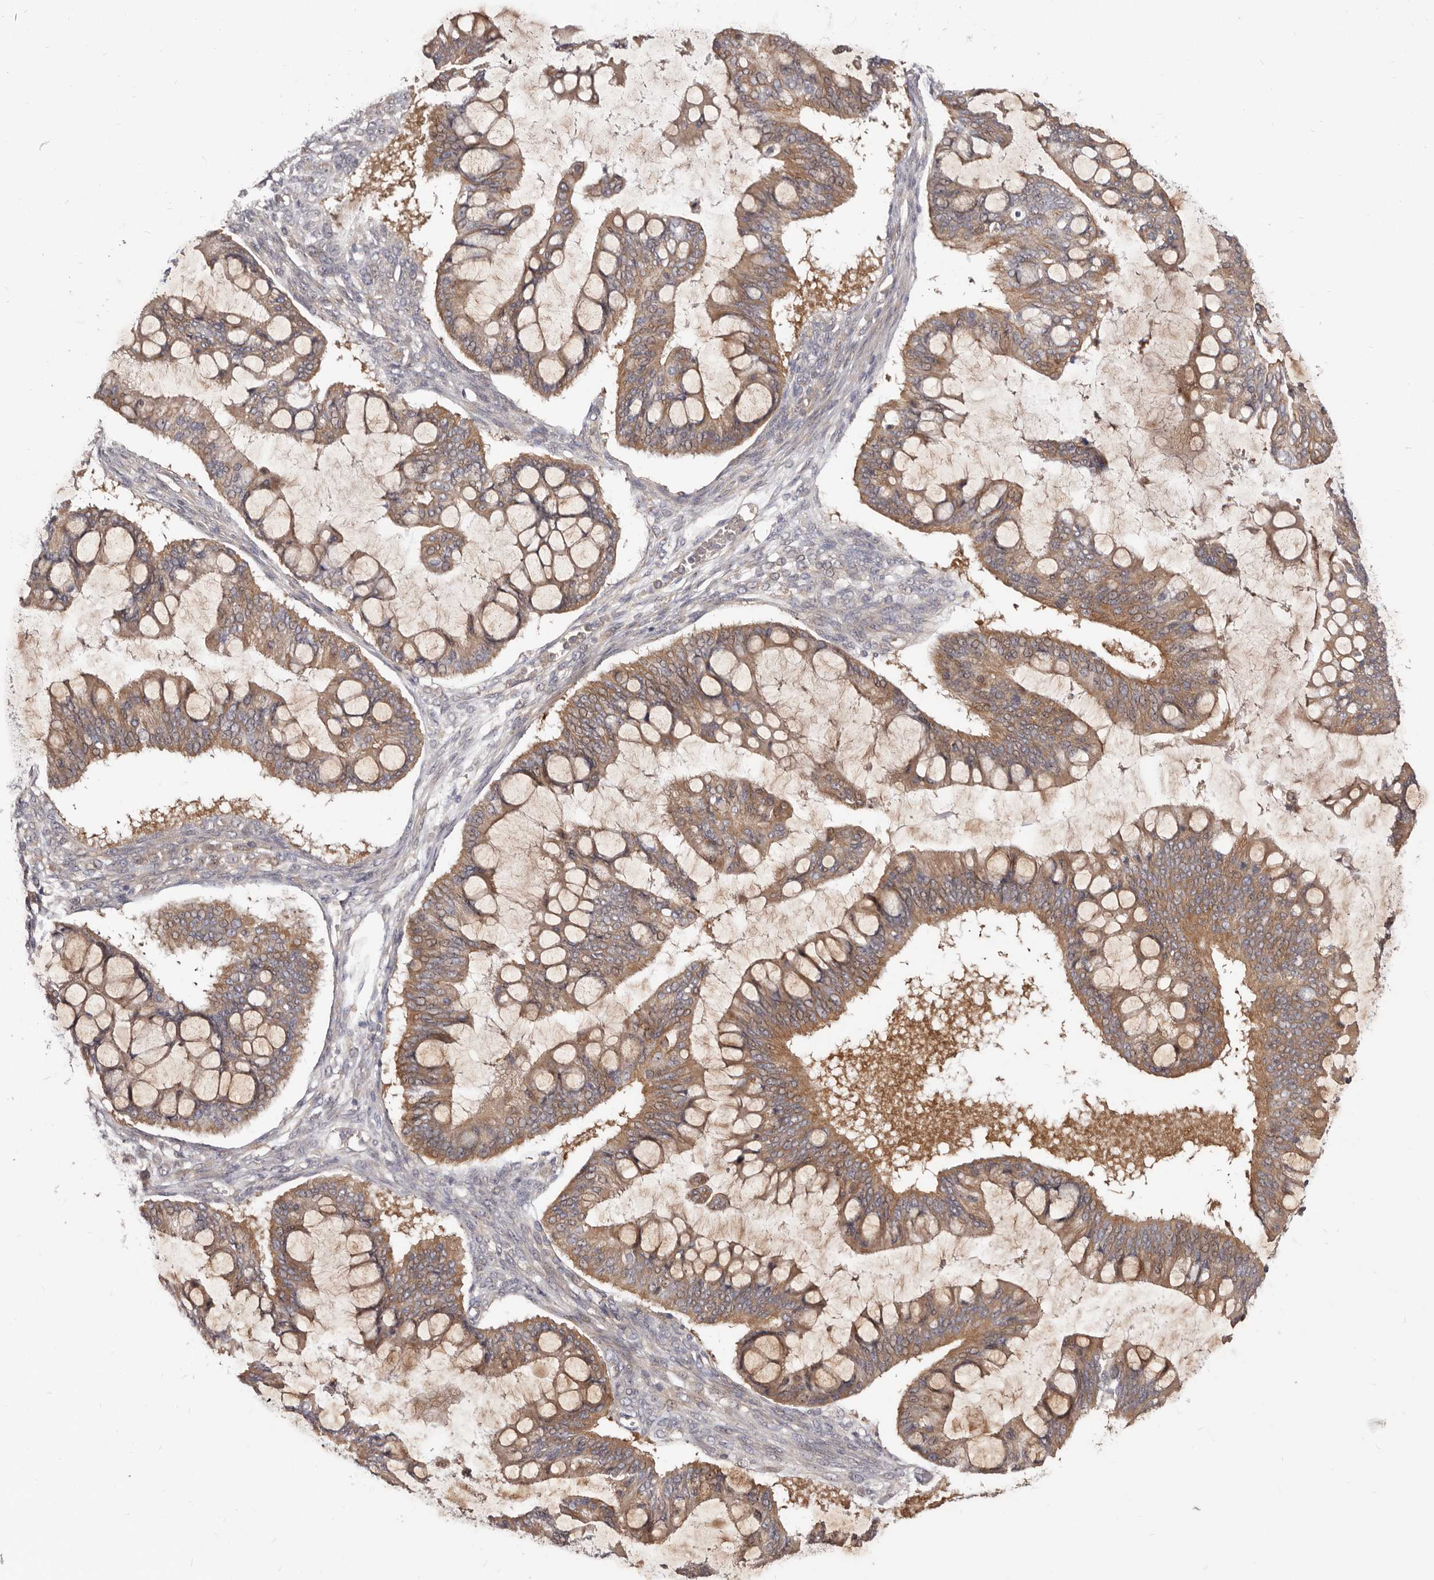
{"staining": {"intensity": "moderate", "quantity": ">75%", "location": "cytoplasmic/membranous"}, "tissue": "ovarian cancer", "cell_type": "Tumor cells", "image_type": "cancer", "snomed": [{"axis": "morphology", "description": "Cystadenocarcinoma, mucinous, NOS"}, {"axis": "topography", "description": "Ovary"}], "caption": "A high-resolution histopathology image shows immunohistochemistry staining of mucinous cystadenocarcinoma (ovarian), which reveals moderate cytoplasmic/membranous staining in approximately >75% of tumor cells. Using DAB (brown) and hematoxylin (blue) stains, captured at high magnification using brightfield microscopy.", "gene": "GPATCH4", "patient": {"sex": "female", "age": 73}}